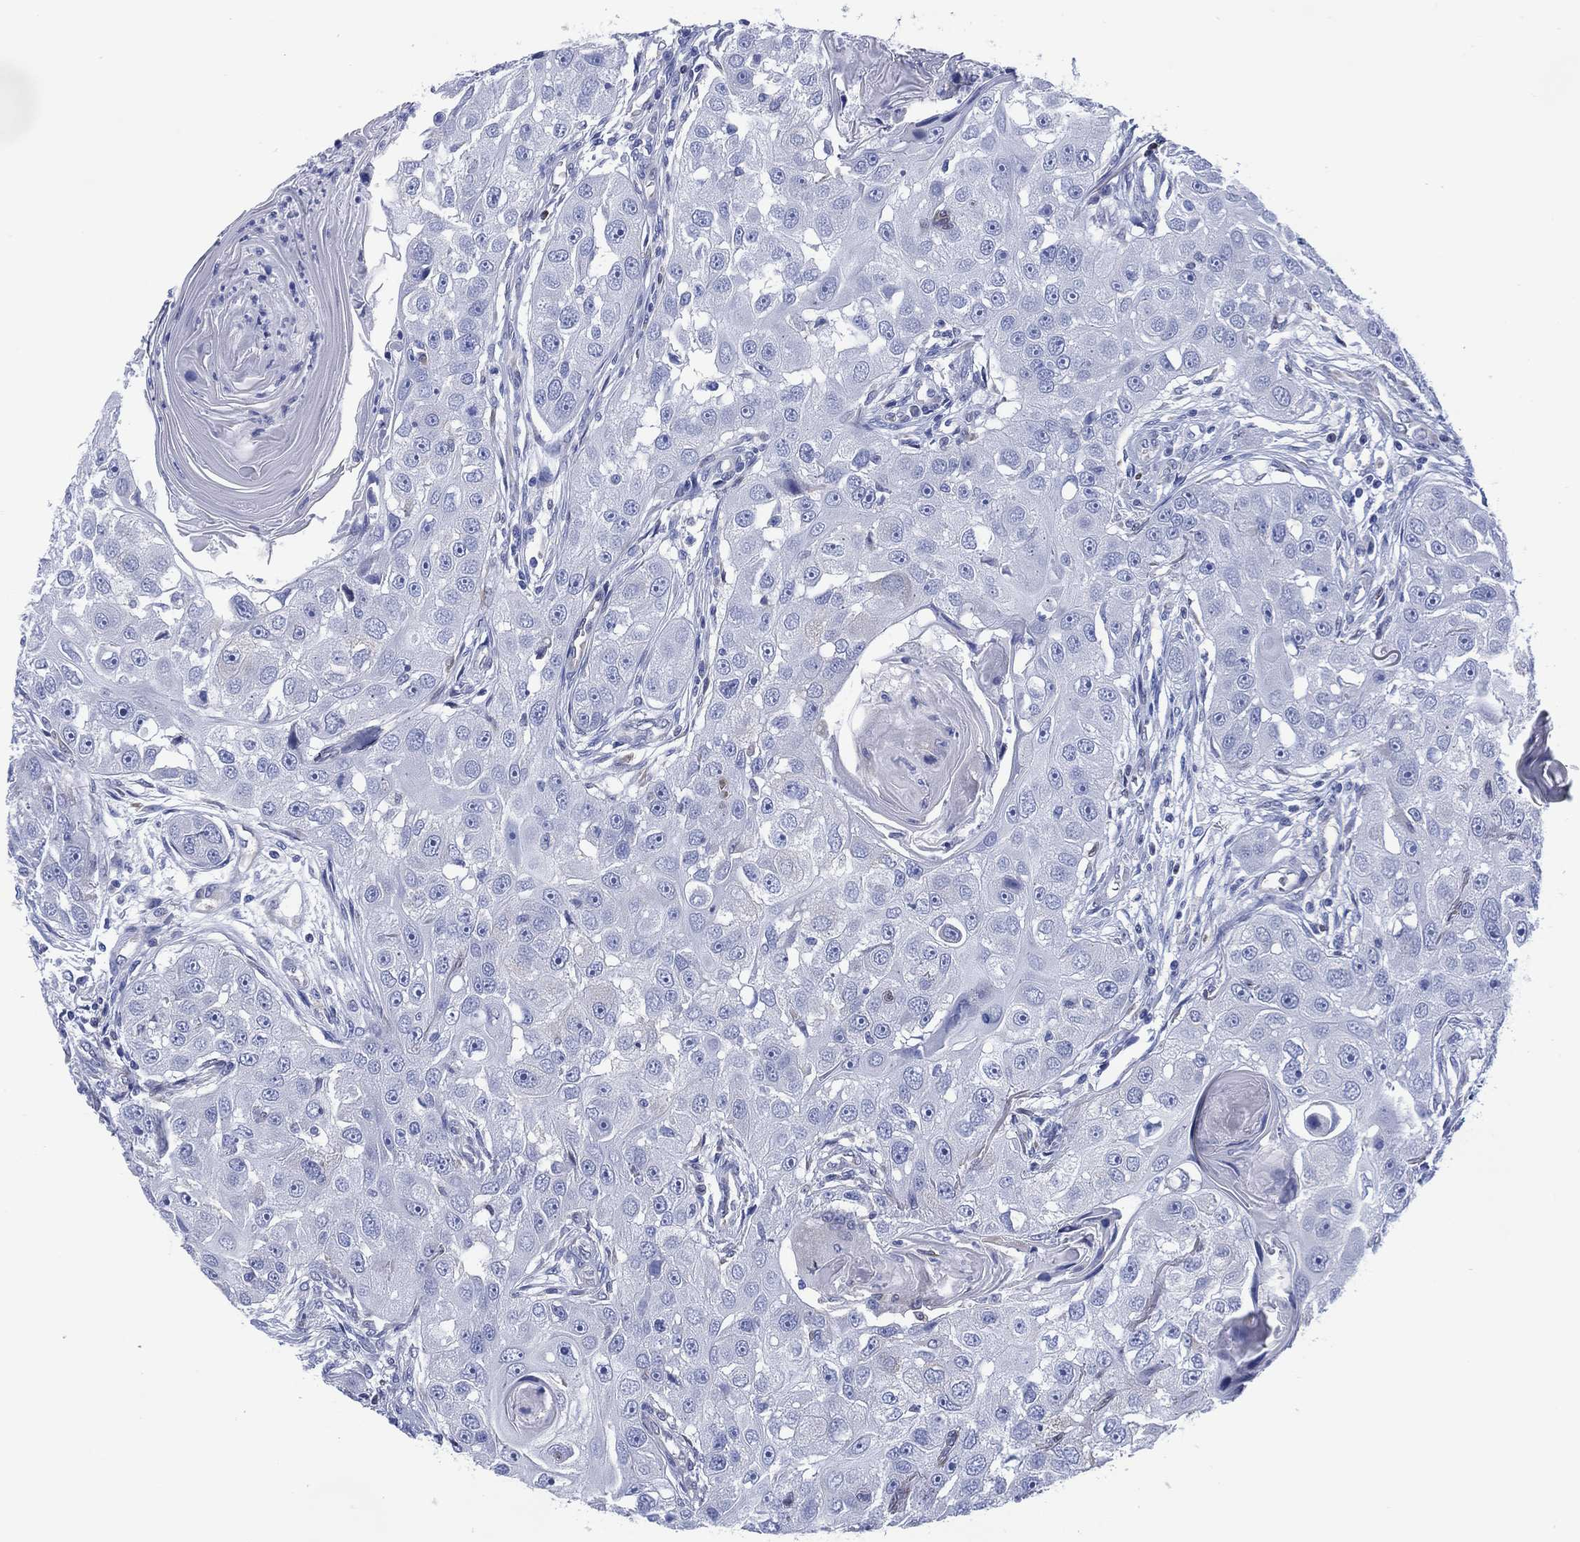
{"staining": {"intensity": "negative", "quantity": "none", "location": "none"}, "tissue": "head and neck cancer", "cell_type": "Tumor cells", "image_type": "cancer", "snomed": [{"axis": "morphology", "description": "Squamous cell carcinoma, NOS"}, {"axis": "topography", "description": "Head-Neck"}], "caption": "Immunohistochemistry (IHC) micrograph of head and neck cancer (squamous cell carcinoma) stained for a protein (brown), which displays no expression in tumor cells.", "gene": "DDI1", "patient": {"sex": "male", "age": 51}}